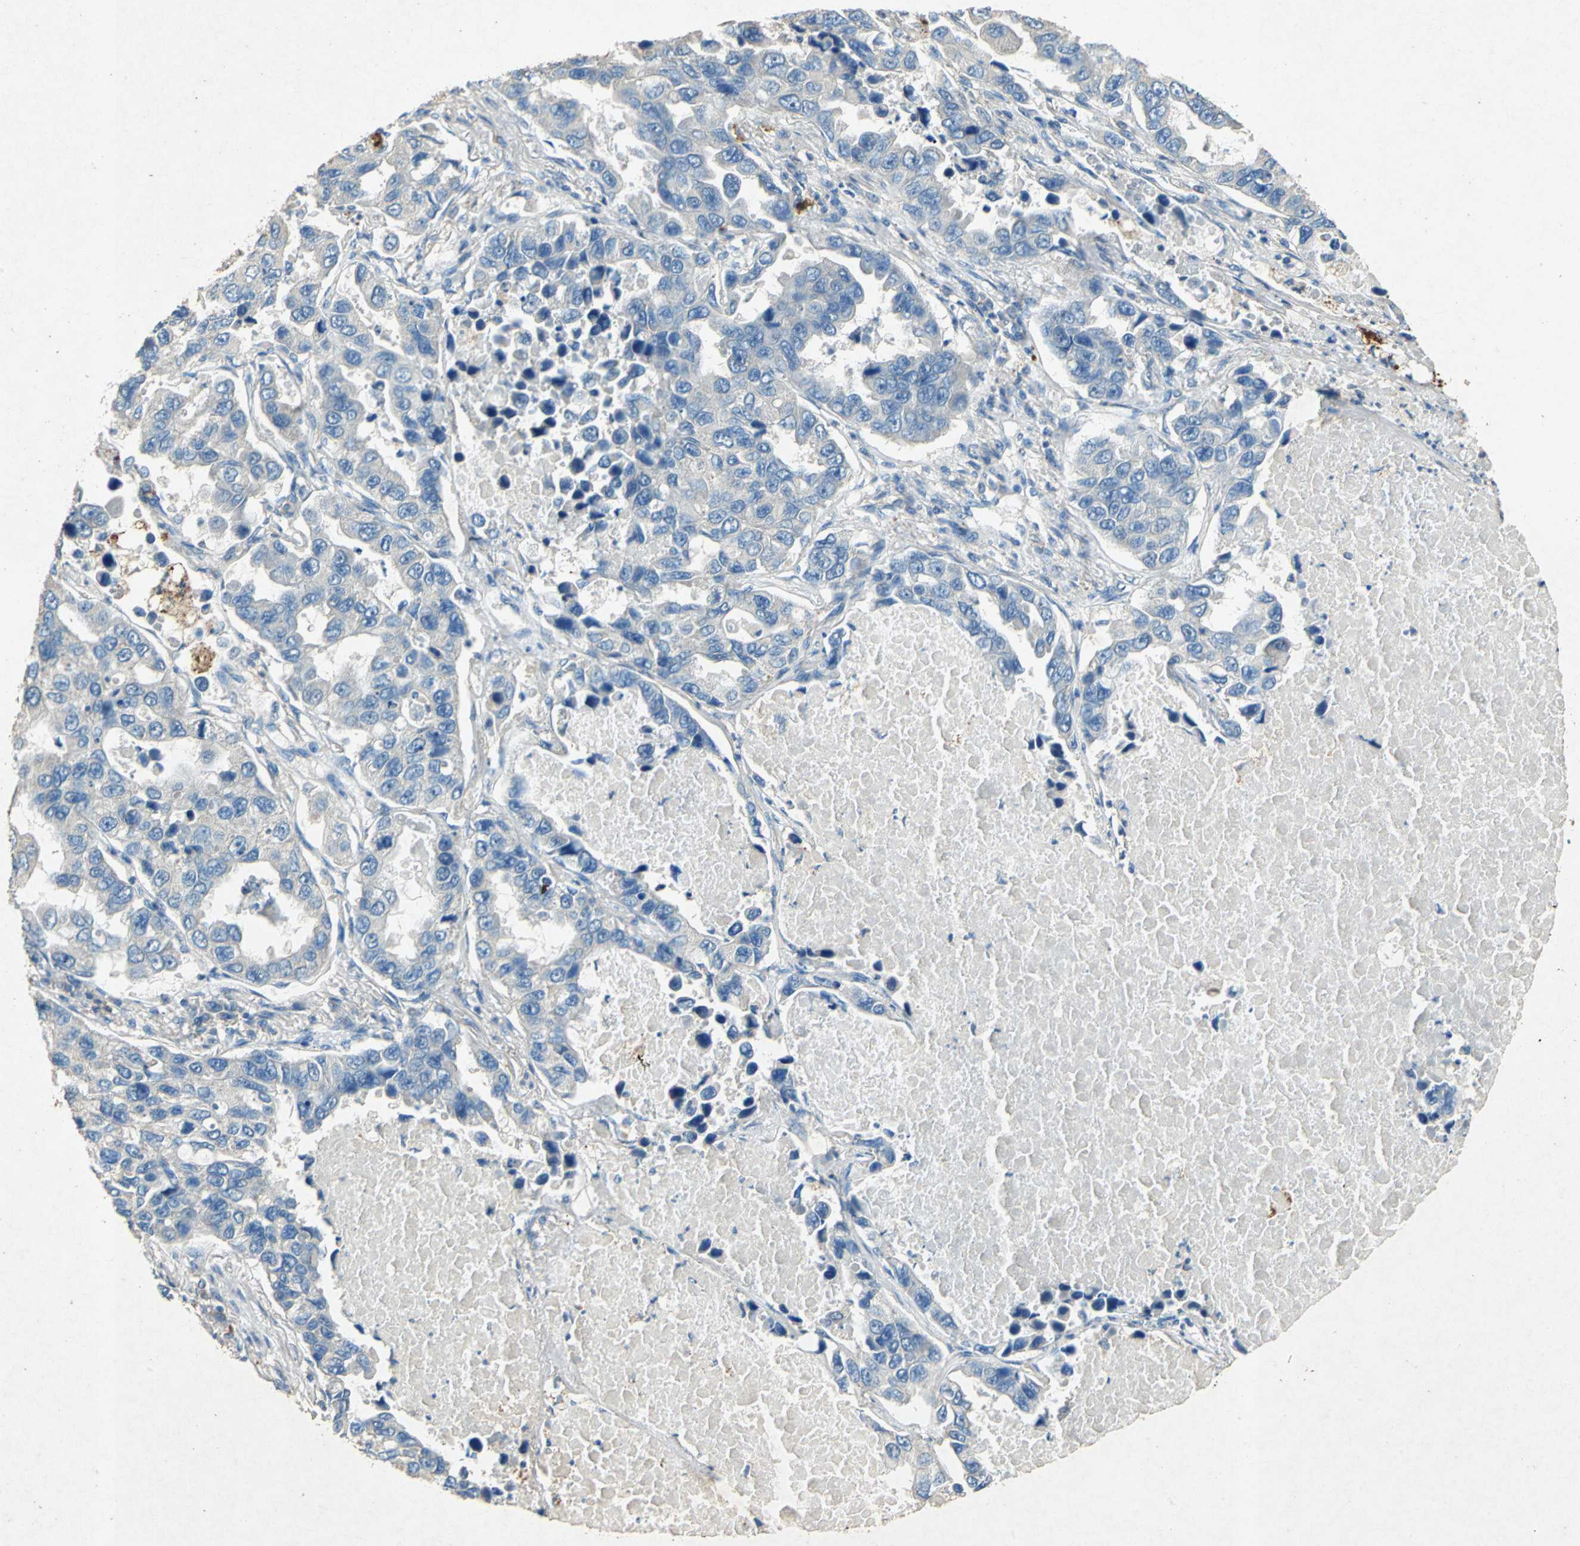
{"staining": {"intensity": "weak", "quantity": "25%-75%", "location": "cytoplasmic/membranous"}, "tissue": "lung cancer", "cell_type": "Tumor cells", "image_type": "cancer", "snomed": [{"axis": "morphology", "description": "Adenocarcinoma, NOS"}, {"axis": "topography", "description": "Lung"}], "caption": "Tumor cells exhibit weak cytoplasmic/membranous expression in approximately 25%-75% of cells in lung cancer (adenocarcinoma).", "gene": "ADAMTS5", "patient": {"sex": "male", "age": 64}}